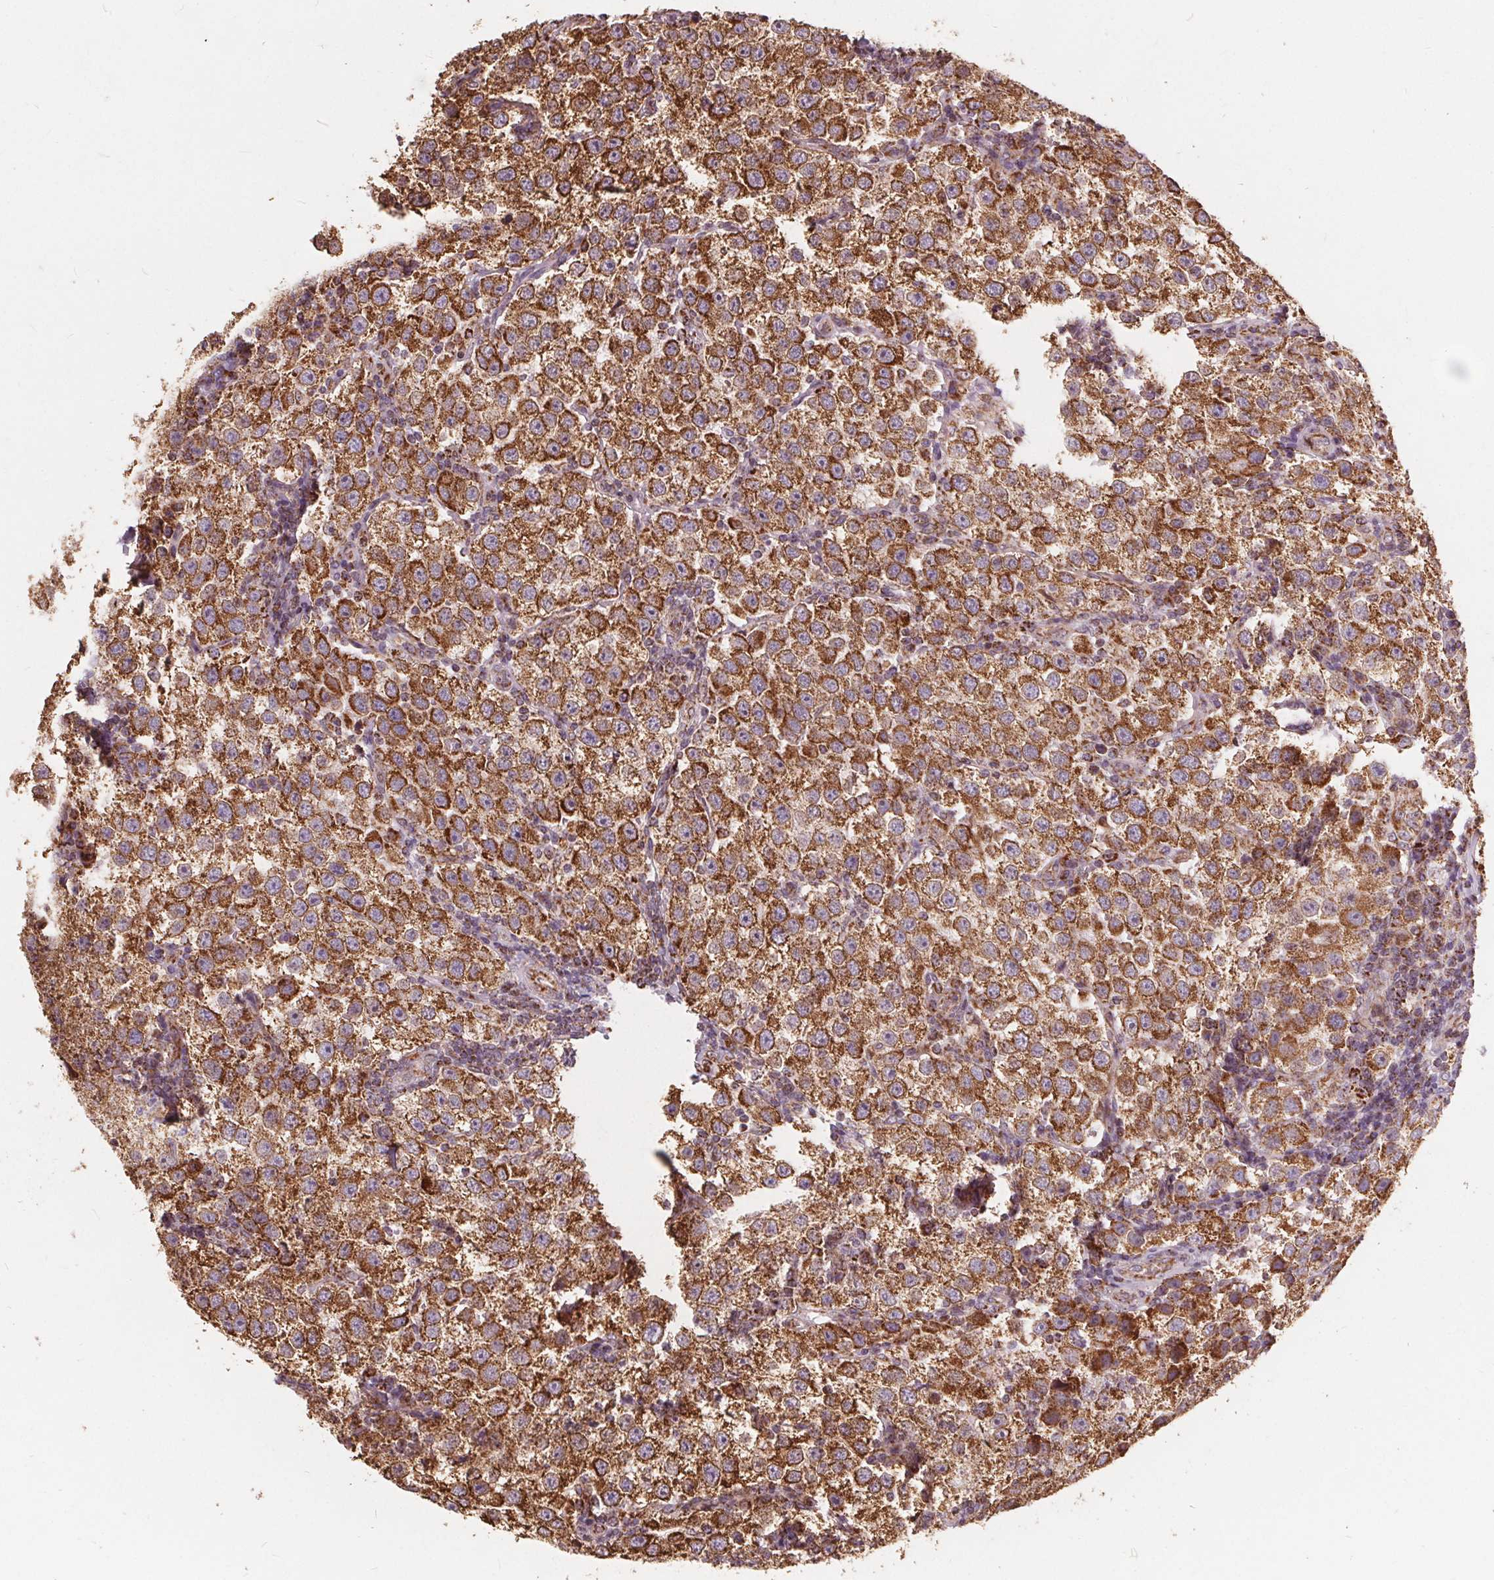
{"staining": {"intensity": "strong", "quantity": ">75%", "location": "cytoplasmic/membranous"}, "tissue": "testis cancer", "cell_type": "Tumor cells", "image_type": "cancer", "snomed": [{"axis": "morphology", "description": "Seminoma, NOS"}, {"axis": "topography", "description": "Testis"}], "caption": "A photomicrograph showing strong cytoplasmic/membranous staining in about >75% of tumor cells in seminoma (testis), as visualized by brown immunohistochemical staining.", "gene": "PLSCR3", "patient": {"sex": "male", "age": 37}}